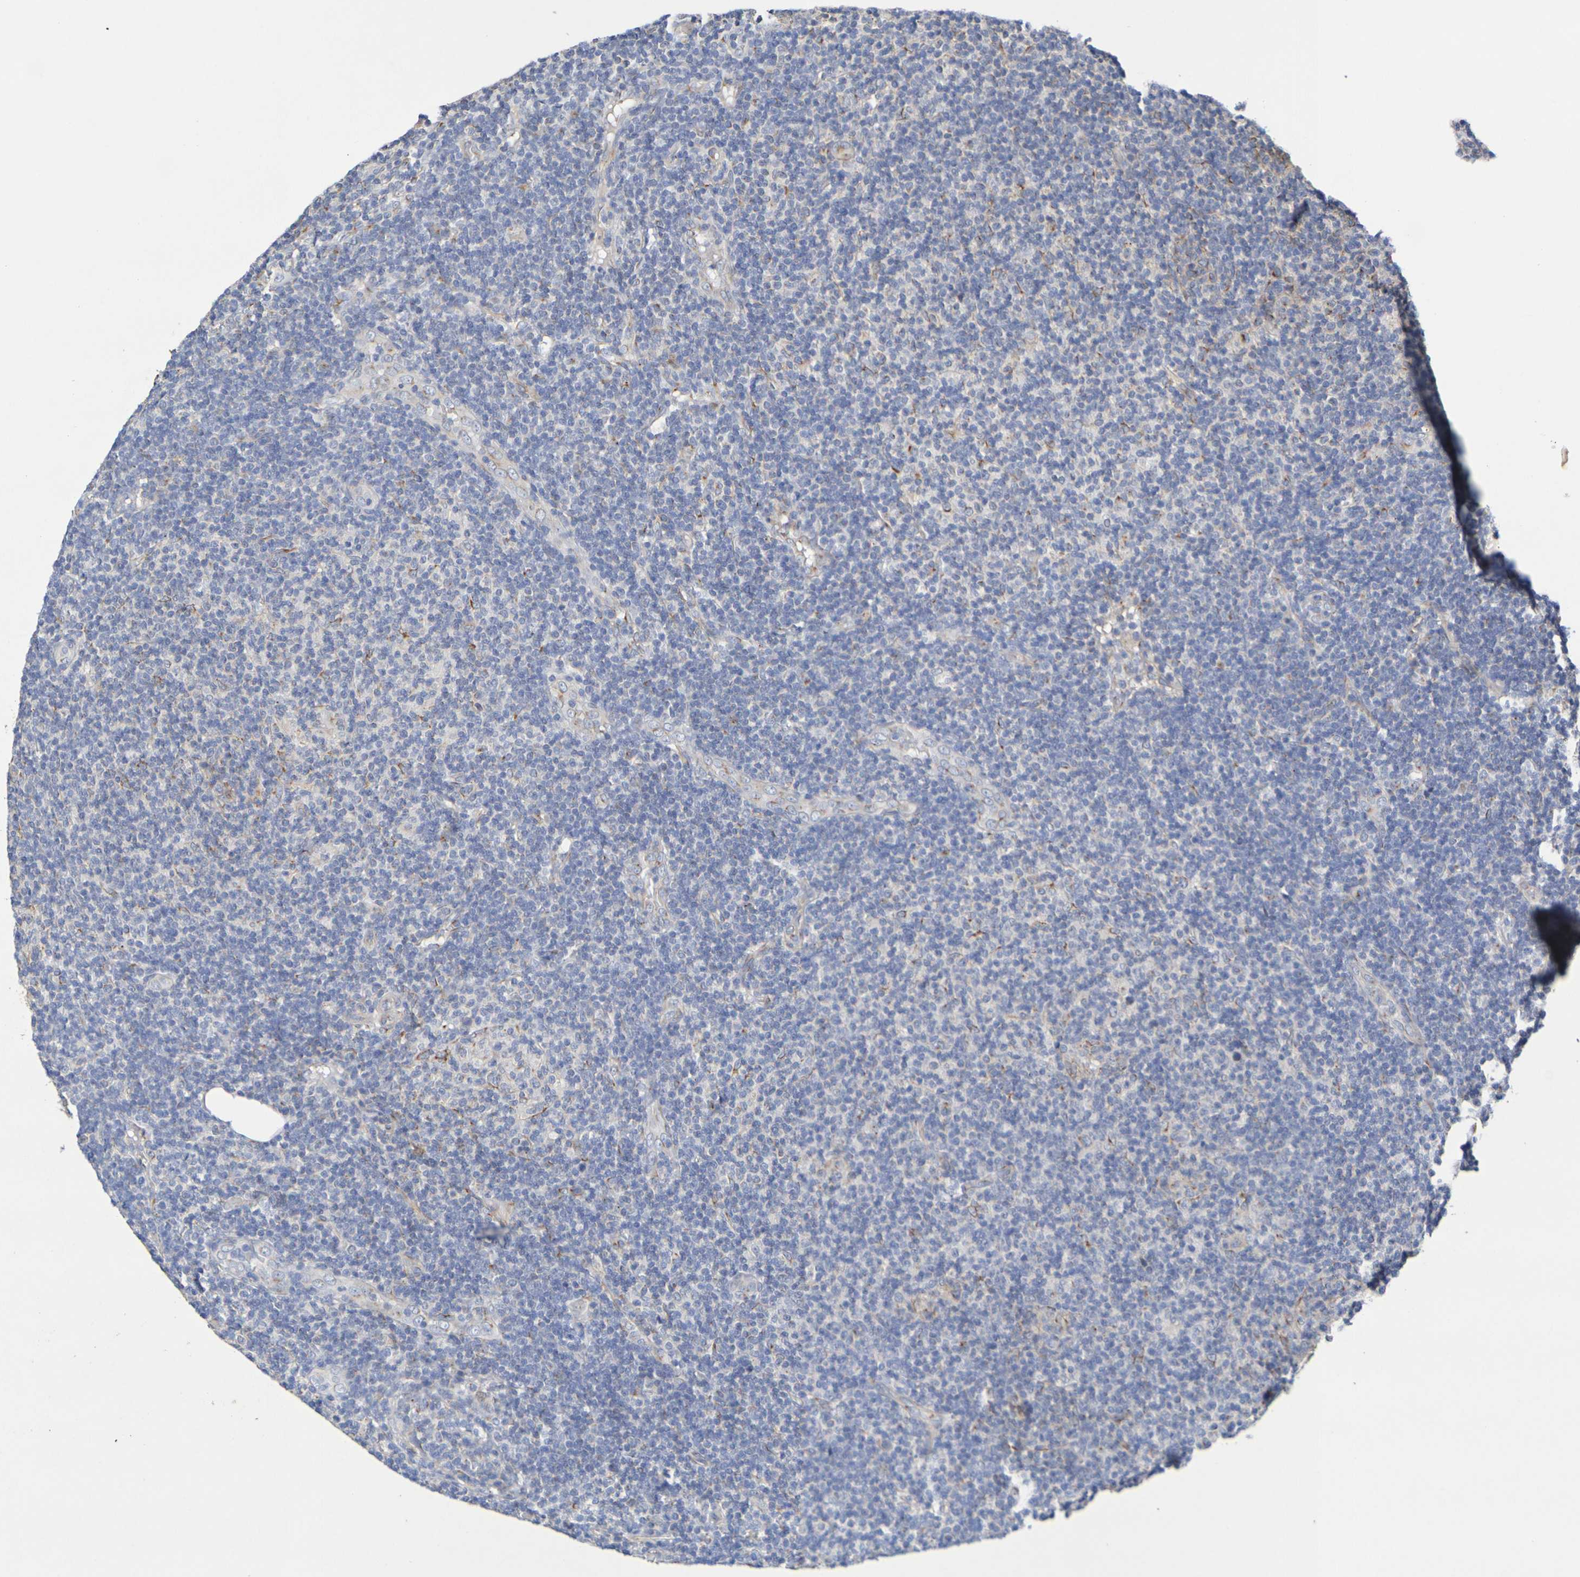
{"staining": {"intensity": "negative", "quantity": "none", "location": "none"}, "tissue": "lymphoma", "cell_type": "Tumor cells", "image_type": "cancer", "snomed": [{"axis": "morphology", "description": "Malignant lymphoma, non-Hodgkin's type, Low grade"}, {"axis": "topography", "description": "Lymph node"}], "caption": "This is a micrograph of immunohistochemistry staining of lymphoma, which shows no staining in tumor cells. (Stains: DAB immunohistochemistry with hematoxylin counter stain, Microscopy: brightfield microscopy at high magnification).", "gene": "DCP2", "patient": {"sex": "male", "age": 83}}